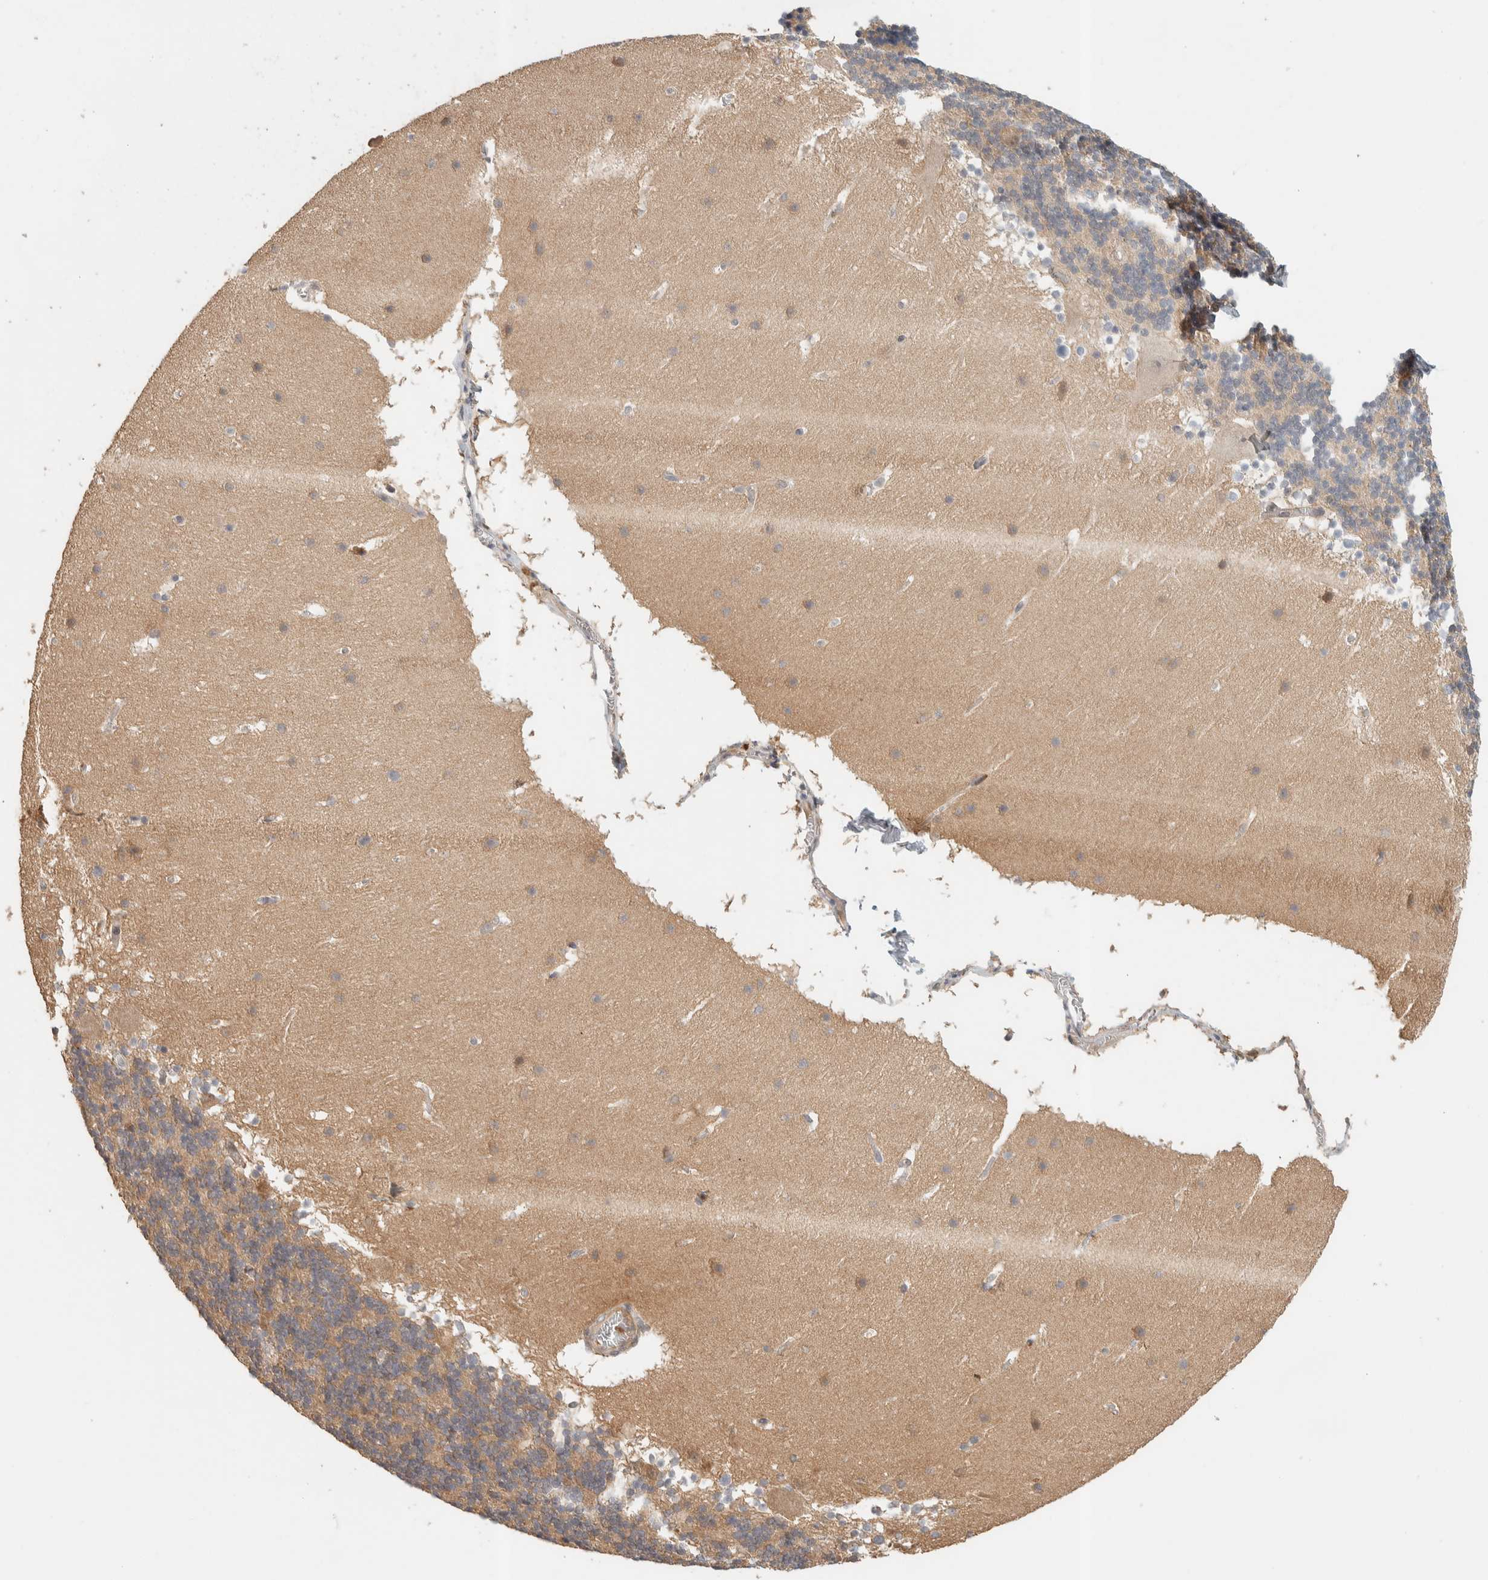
{"staining": {"intensity": "moderate", "quantity": ">75%", "location": "cytoplasmic/membranous"}, "tissue": "cerebellum", "cell_type": "Cells in granular layer", "image_type": "normal", "snomed": [{"axis": "morphology", "description": "Normal tissue, NOS"}, {"axis": "topography", "description": "Cerebellum"}], "caption": "Immunohistochemical staining of benign human cerebellum reveals medium levels of moderate cytoplasmic/membranous staining in approximately >75% of cells in granular layer. The staining is performed using DAB brown chromogen to label protein expression. The nuclei are counter-stained blue using hematoxylin.", "gene": "ADSS2", "patient": {"sex": "male", "age": 45}}